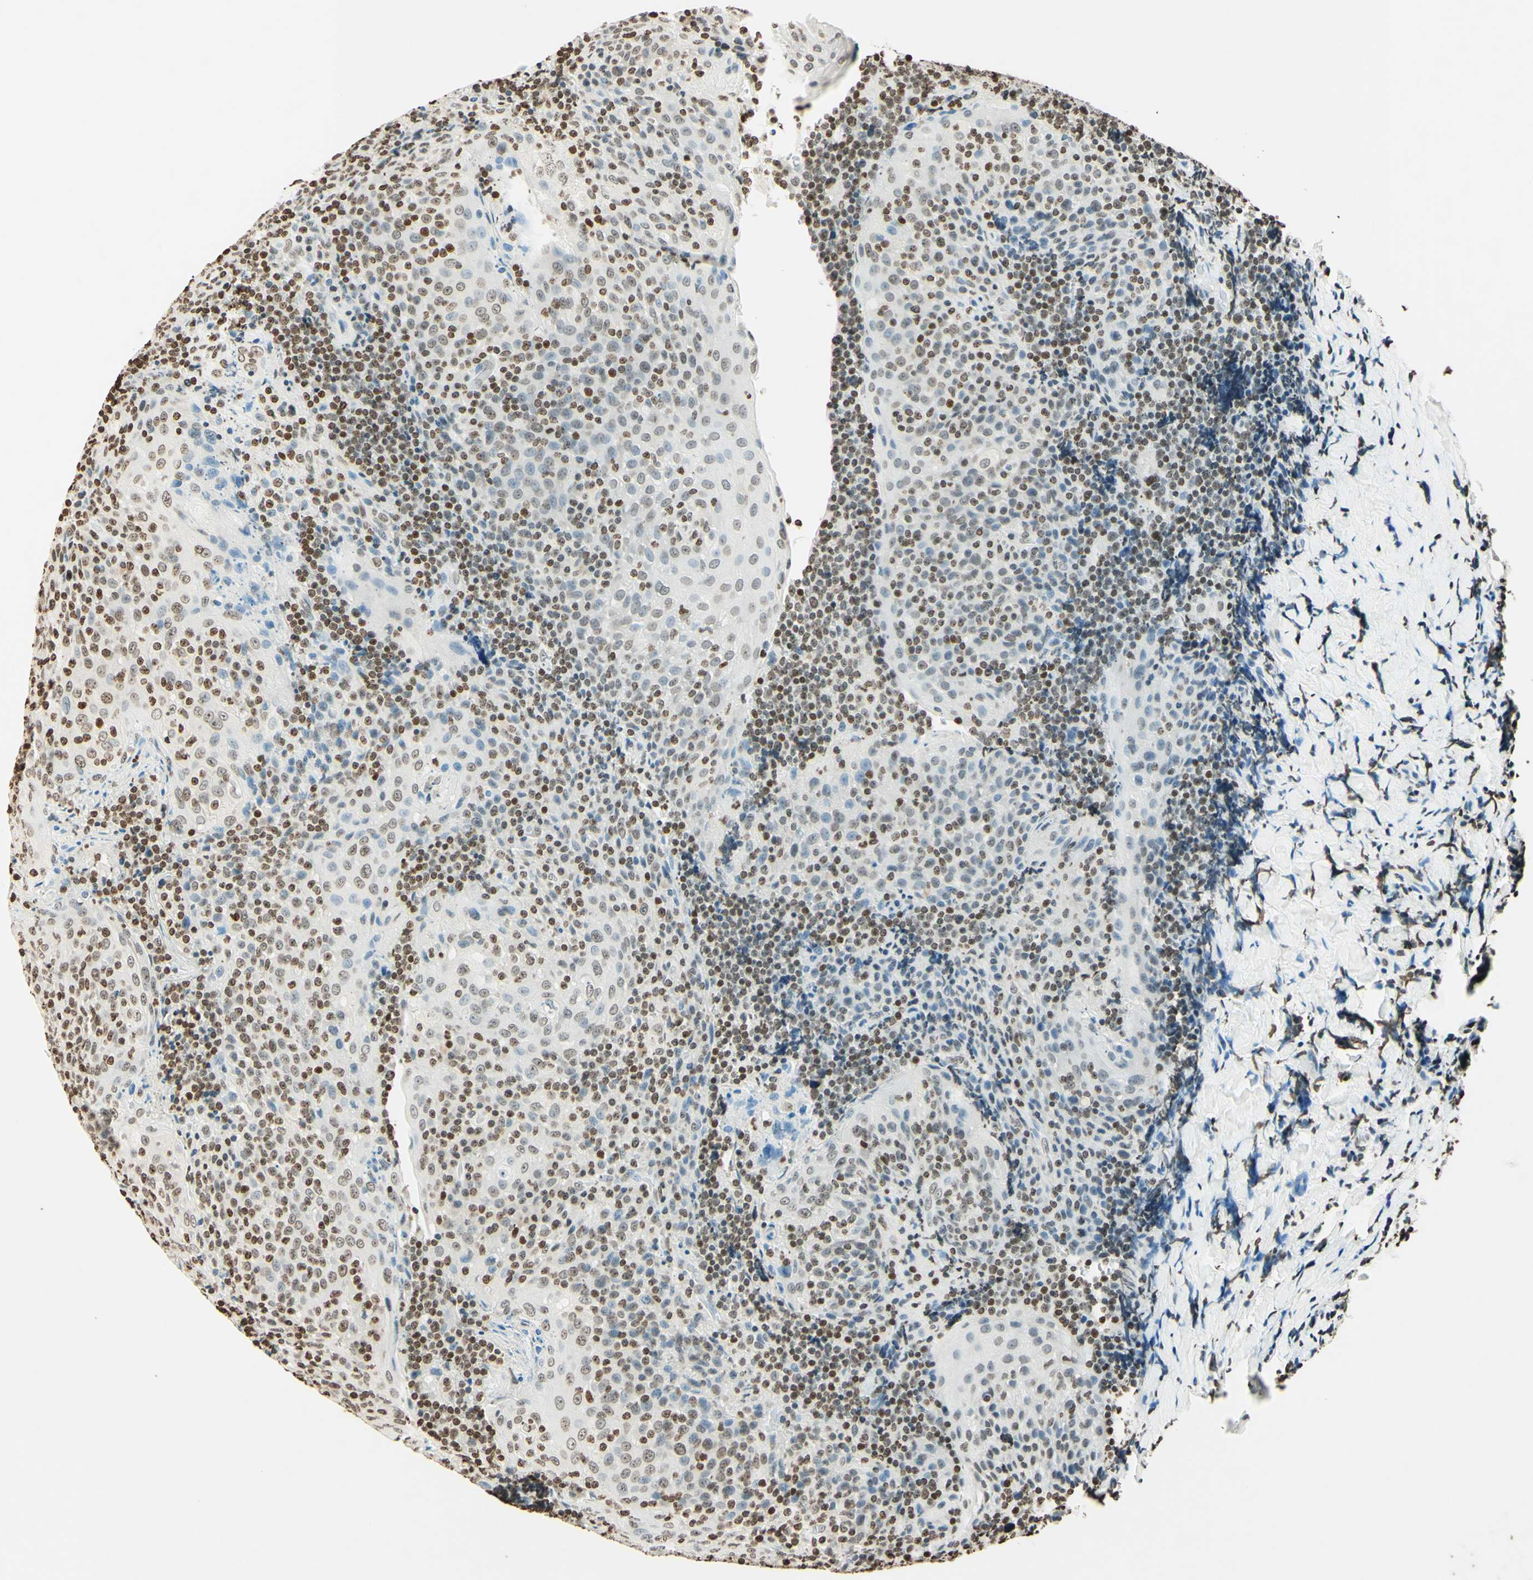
{"staining": {"intensity": "weak", "quantity": ">75%", "location": "nuclear"}, "tissue": "tonsil", "cell_type": "Germinal center cells", "image_type": "normal", "snomed": [{"axis": "morphology", "description": "Normal tissue, NOS"}, {"axis": "topography", "description": "Tonsil"}], "caption": "Weak nuclear positivity for a protein is appreciated in approximately >75% of germinal center cells of unremarkable tonsil using IHC.", "gene": "MSH2", "patient": {"sex": "male", "age": 17}}